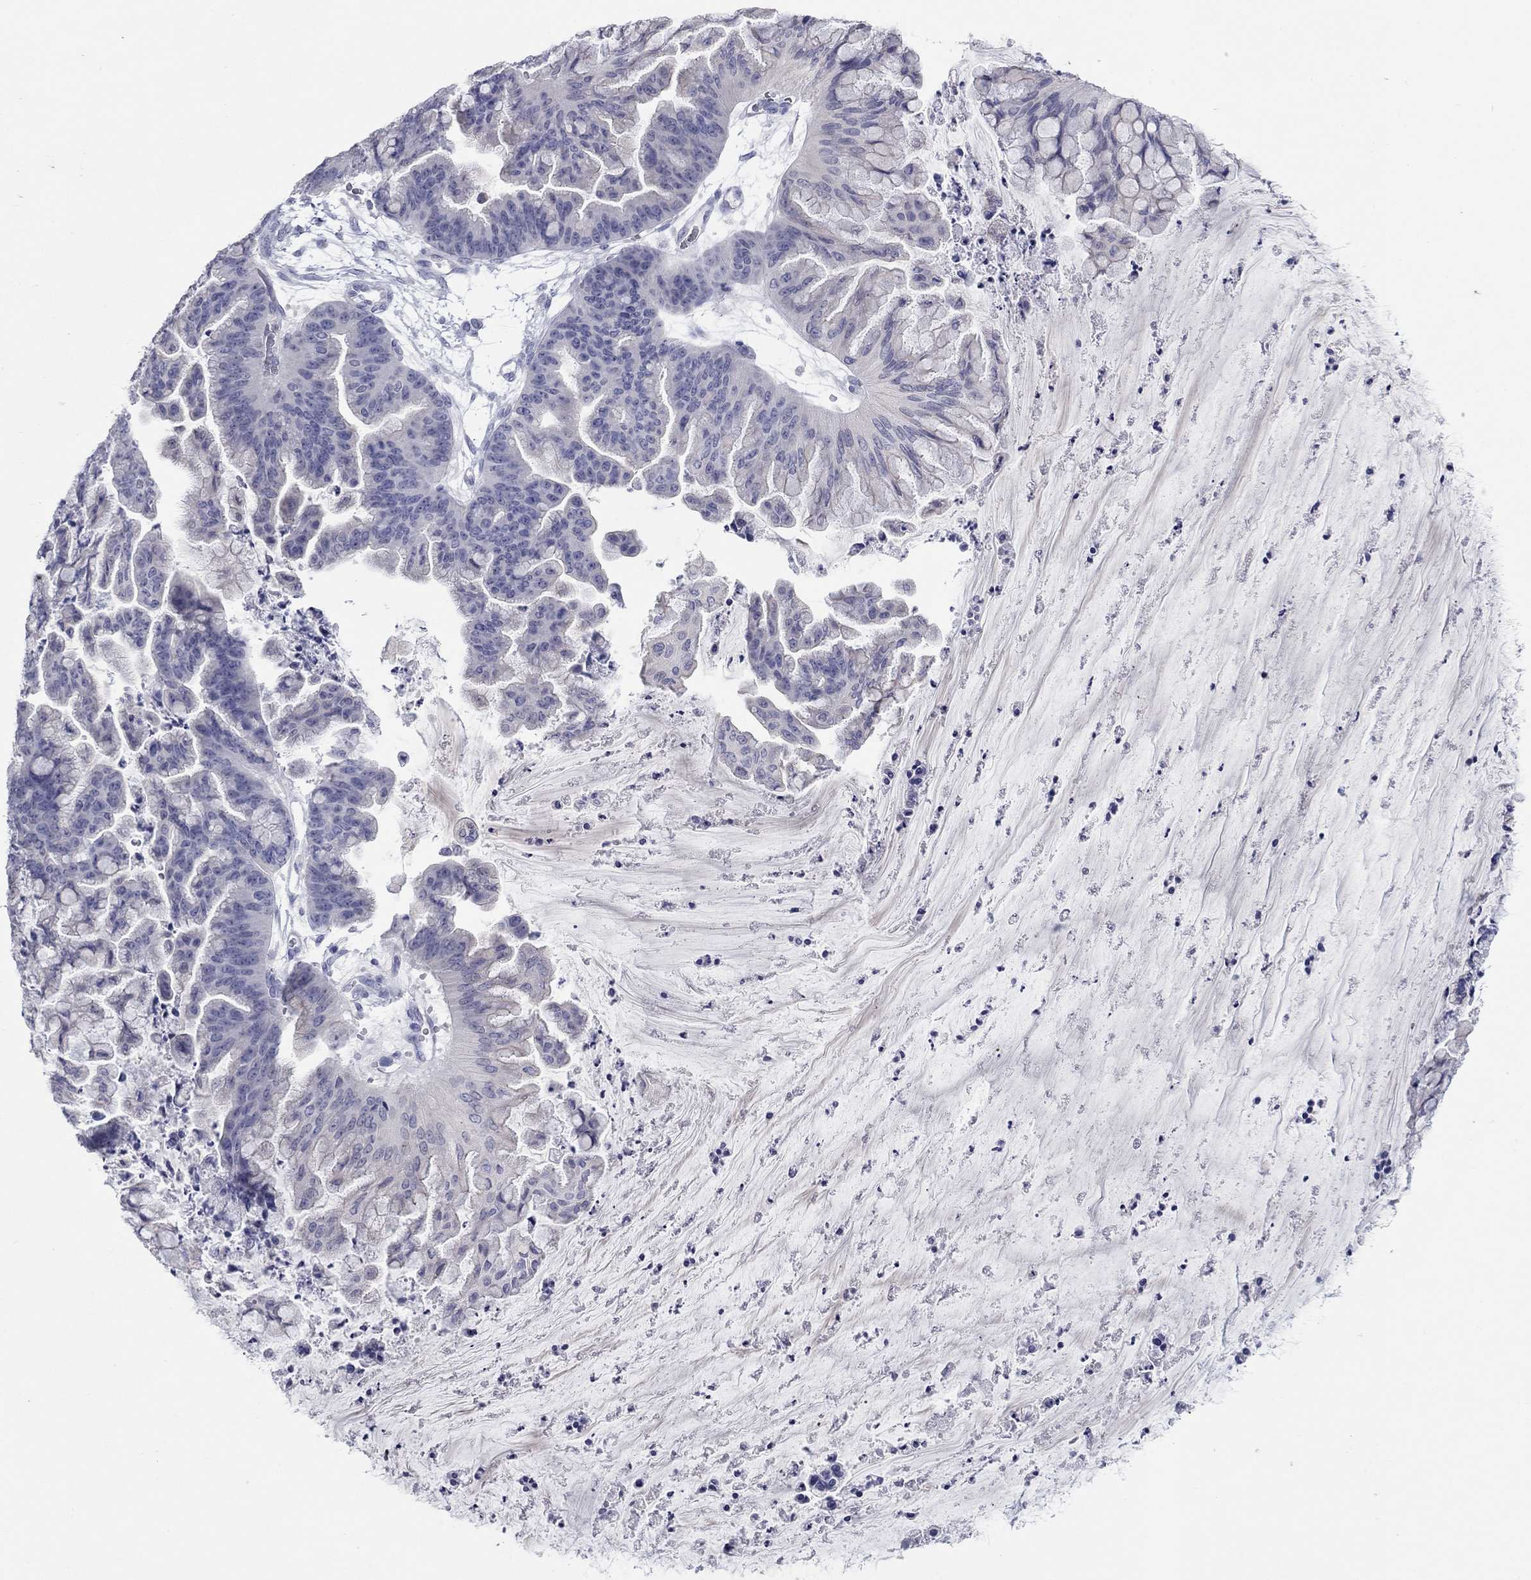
{"staining": {"intensity": "weak", "quantity": "<25%", "location": "cytoplasmic/membranous"}, "tissue": "ovarian cancer", "cell_type": "Tumor cells", "image_type": "cancer", "snomed": [{"axis": "morphology", "description": "Cystadenocarcinoma, mucinous, NOS"}, {"axis": "topography", "description": "Ovary"}], "caption": "IHC histopathology image of ovarian cancer (mucinous cystadenocarcinoma) stained for a protein (brown), which demonstrates no staining in tumor cells.", "gene": "KRT75", "patient": {"sex": "female", "age": 67}}